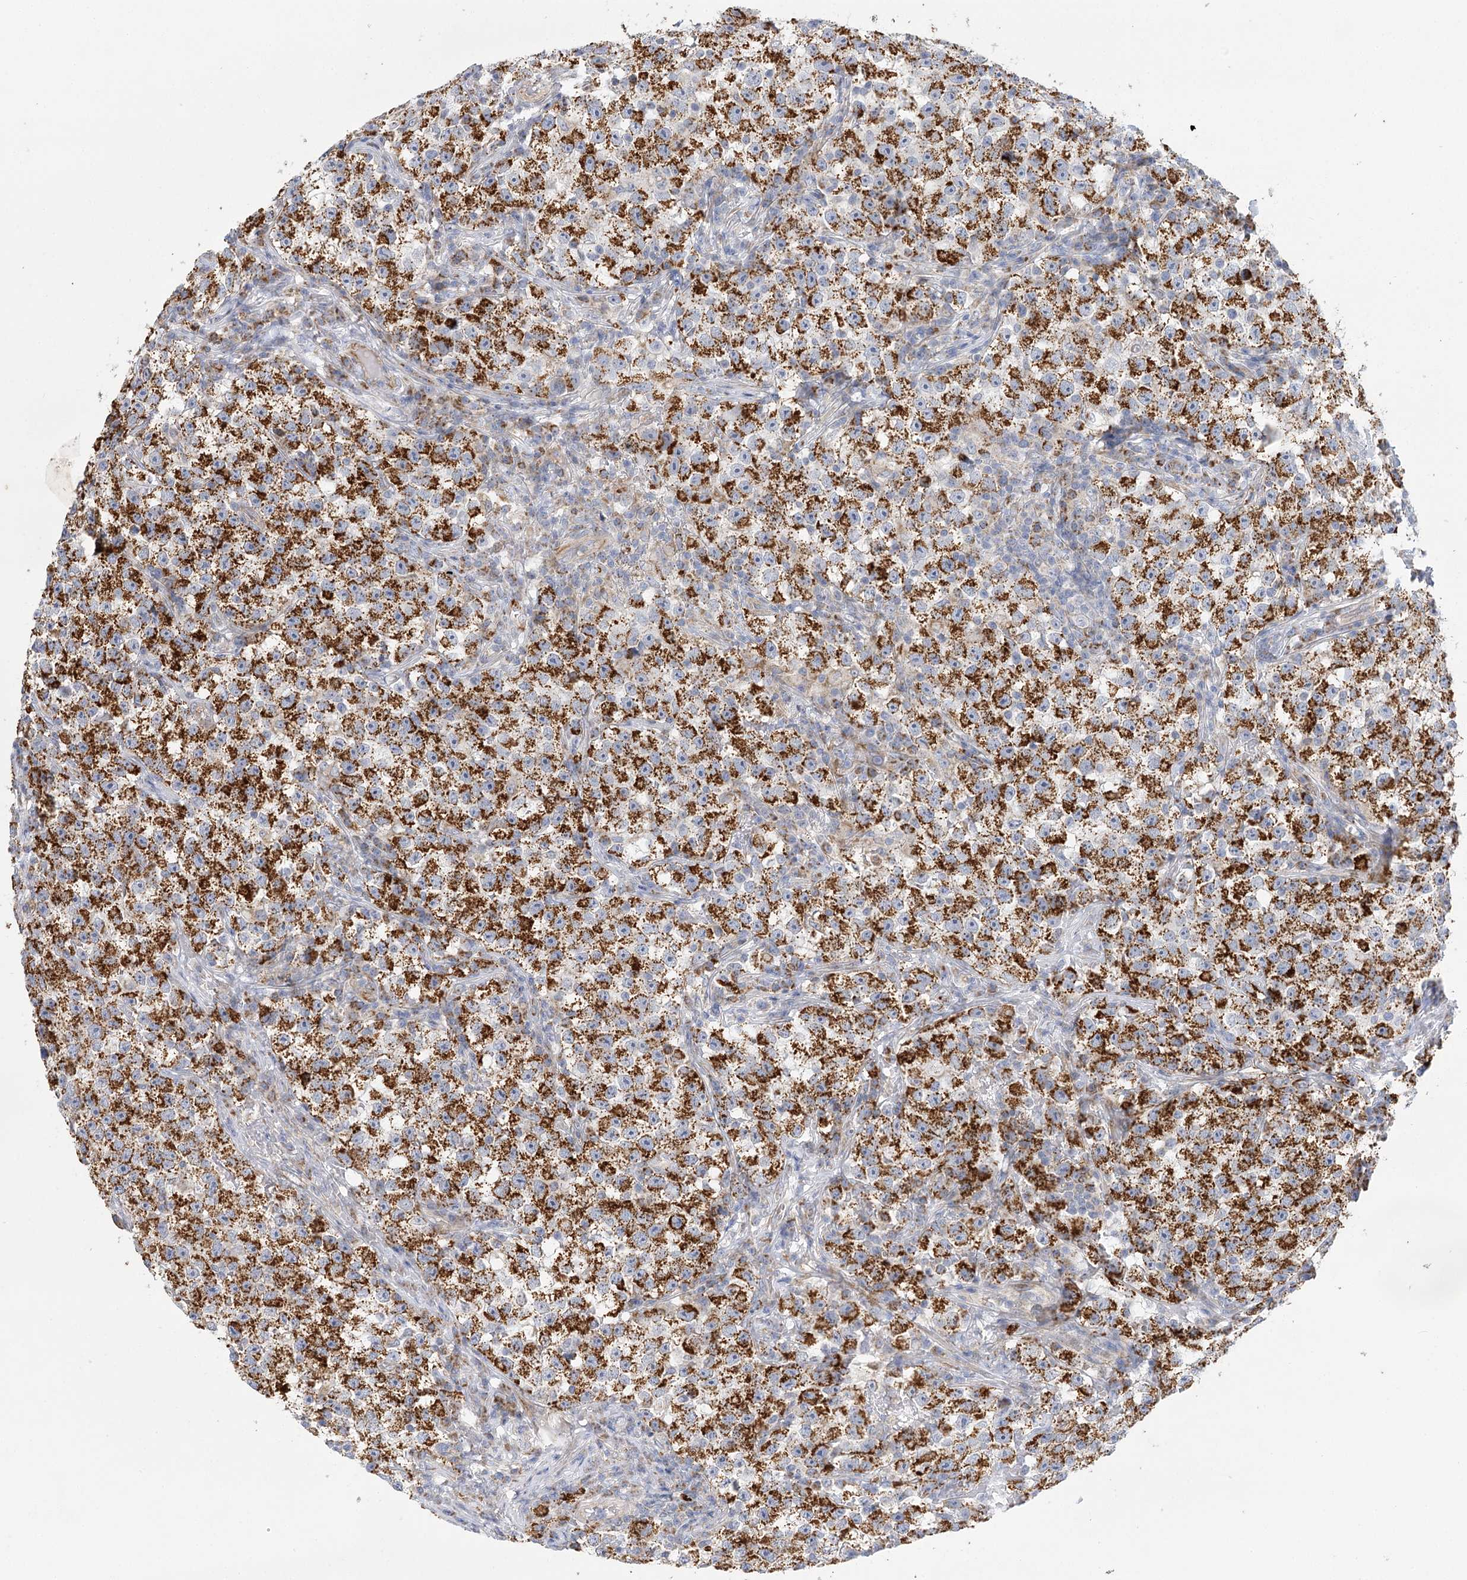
{"staining": {"intensity": "strong", "quantity": ">75%", "location": "cytoplasmic/membranous"}, "tissue": "testis cancer", "cell_type": "Tumor cells", "image_type": "cancer", "snomed": [{"axis": "morphology", "description": "Seminoma, NOS"}, {"axis": "topography", "description": "Testis"}], "caption": "Testis seminoma was stained to show a protein in brown. There is high levels of strong cytoplasmic/membranous positivity in about >75% of tumor cells.", "gene": "DHTKD1", "patient": {"sex": "male", "age": 22}}